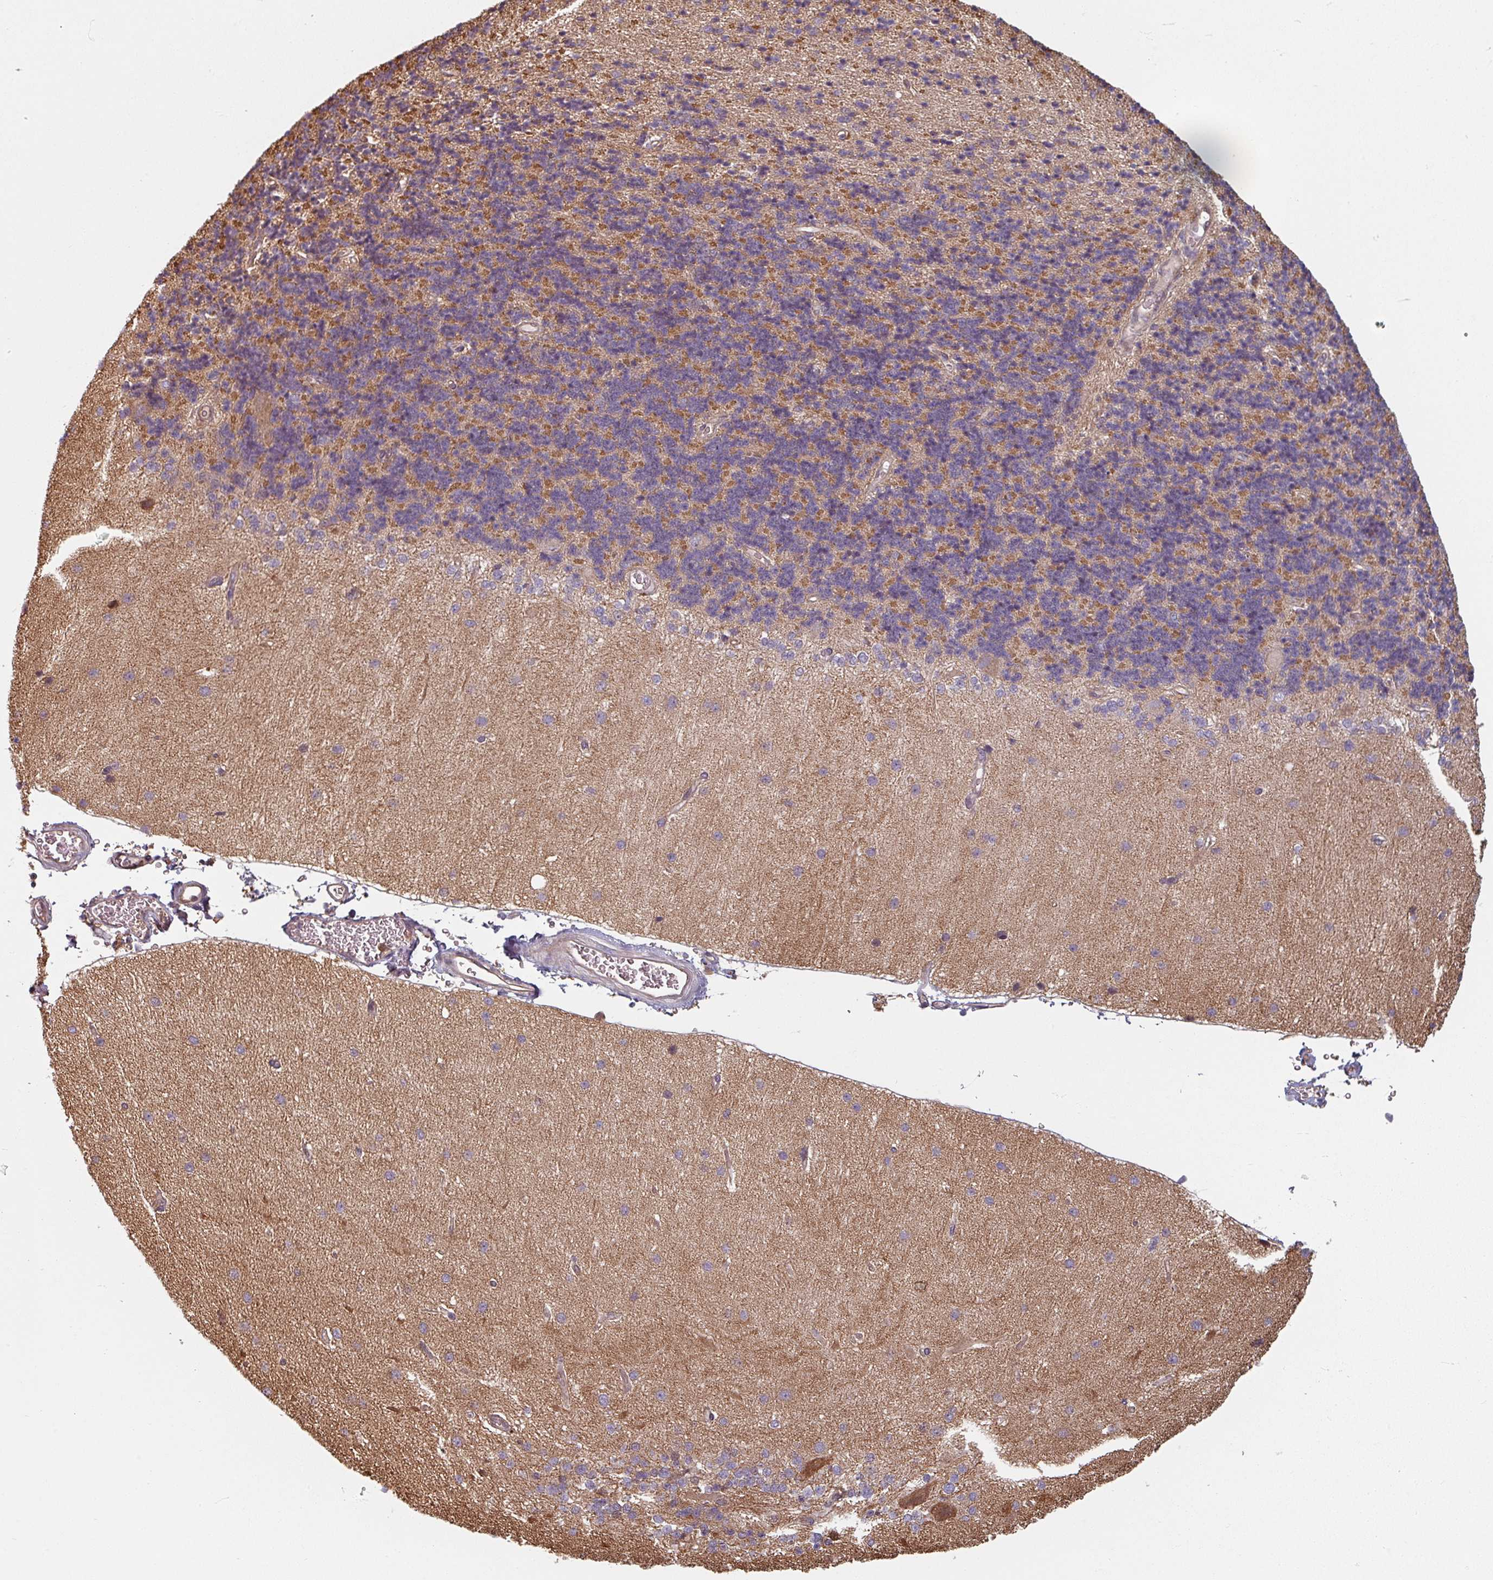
{"staining": {"intensity": "moderate", "quantity": ">75%", "location": "cytoplasmic/membranous"}, "tissue": "cerebellum", "cell_type": "Cells in granular layer", "image_type": "normal", "snomed": [{"axis": "morphology", "description": "Normal tissue, NOS"}, {"axis": "topography", "description": "Cerebellum"}], "caption": "Cerebellum stained with a brown dye demonstrates moderate cytoplasmic/membranous positive positivity in approximately >75% of cells in granular layer.", "gene": "EID1", "patient": {"sex": "female", "age": 29}}